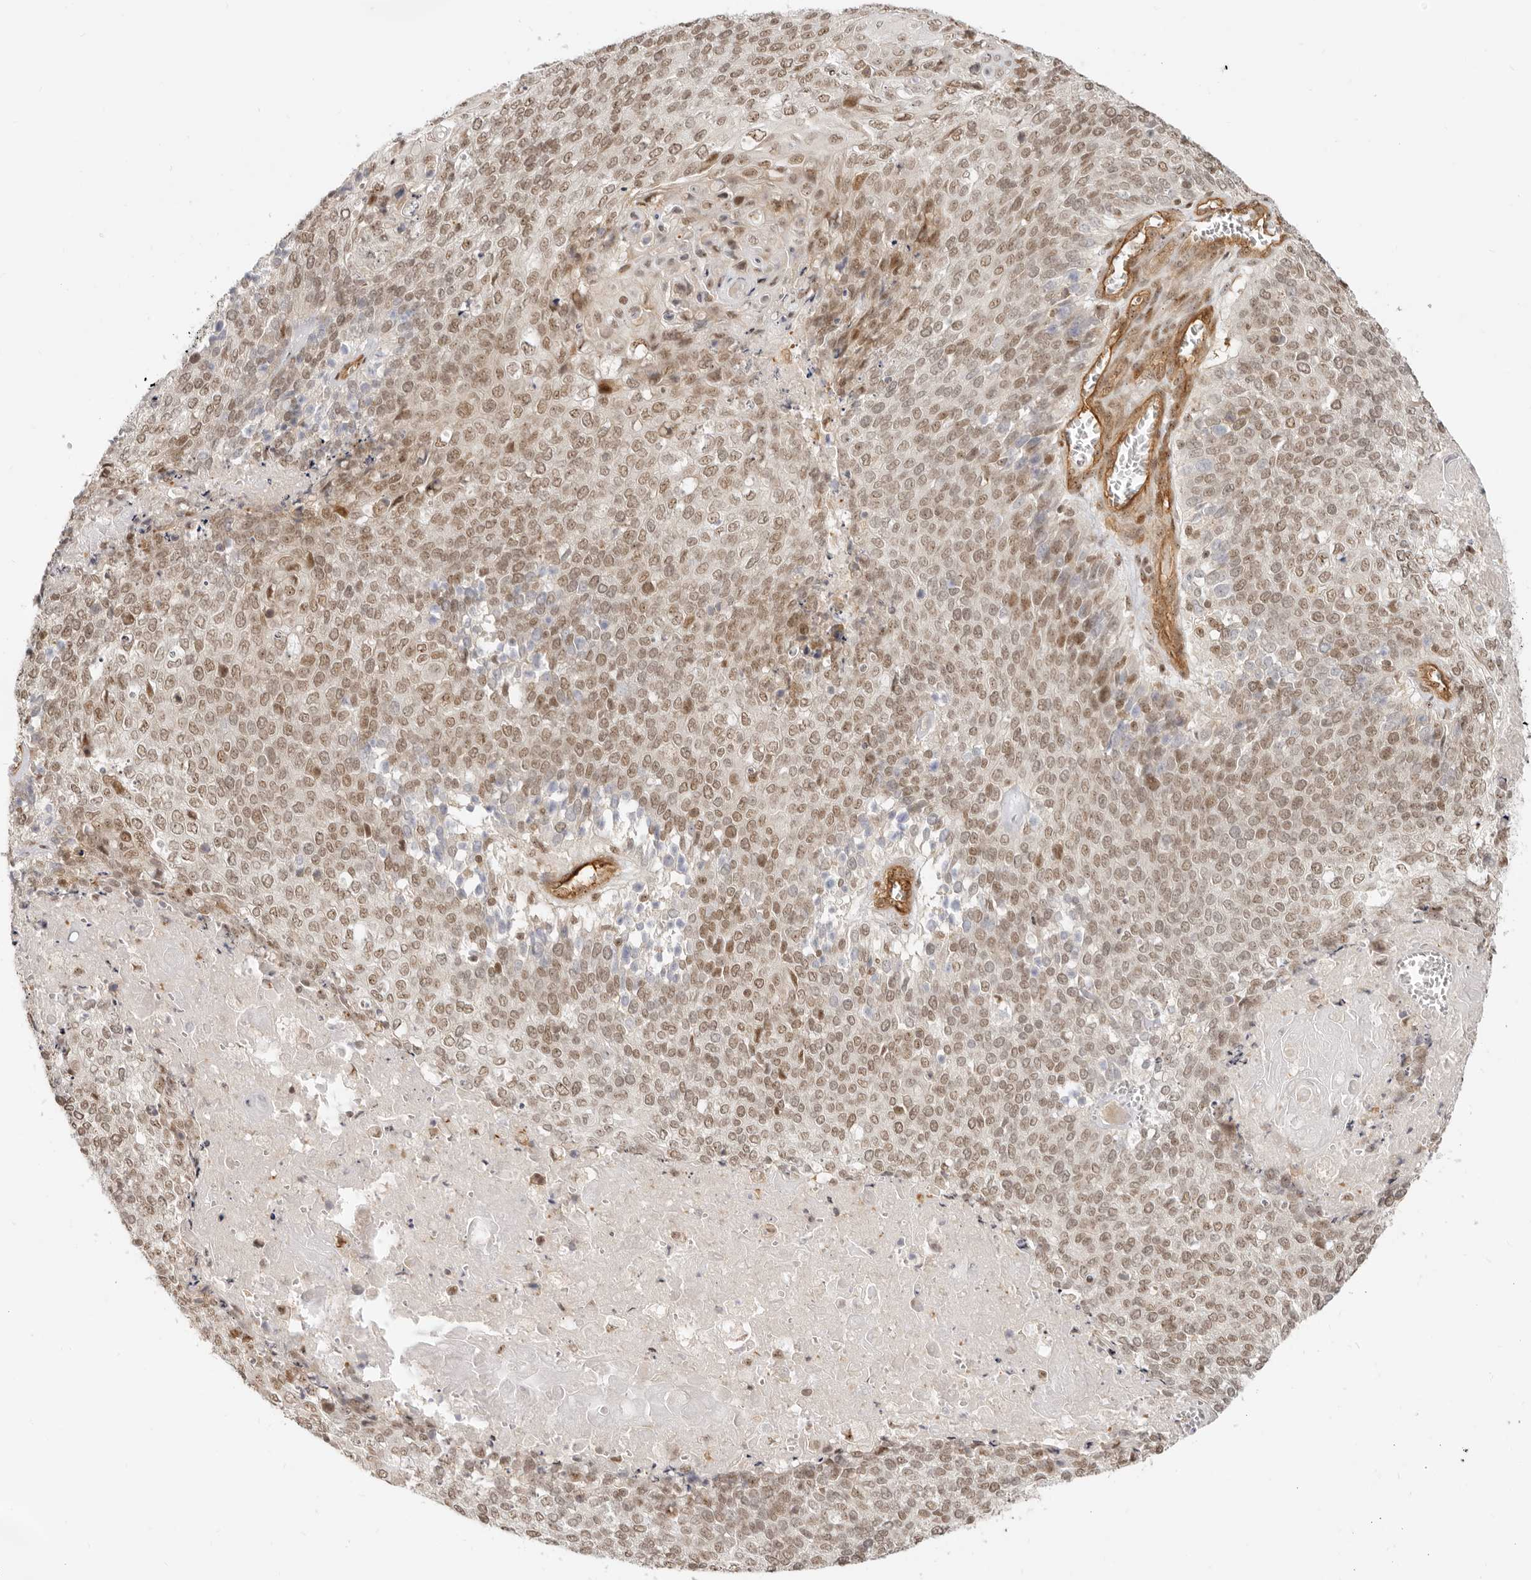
{"staining": {"intensity": "moderate", "quantity": ">75%", "location": "nuclear"}, "tissue": "cervical cancer", "cell_type": "Tumor cells", "image_type": "cancer", "snomed": [{"axis": "morphology", "description": "Squamous cell carcinoma, NOS"}, {"axis": "topography", "description": "Cervix"}], "caption": "Squamous cell carcinoma (cervical) stained for a protein (brown) reveals moderate nuclear positive positivity in approximately >75% of tumor cells.", "gene": "BAP1", "patient": {"sex": "female", "age": 39}}